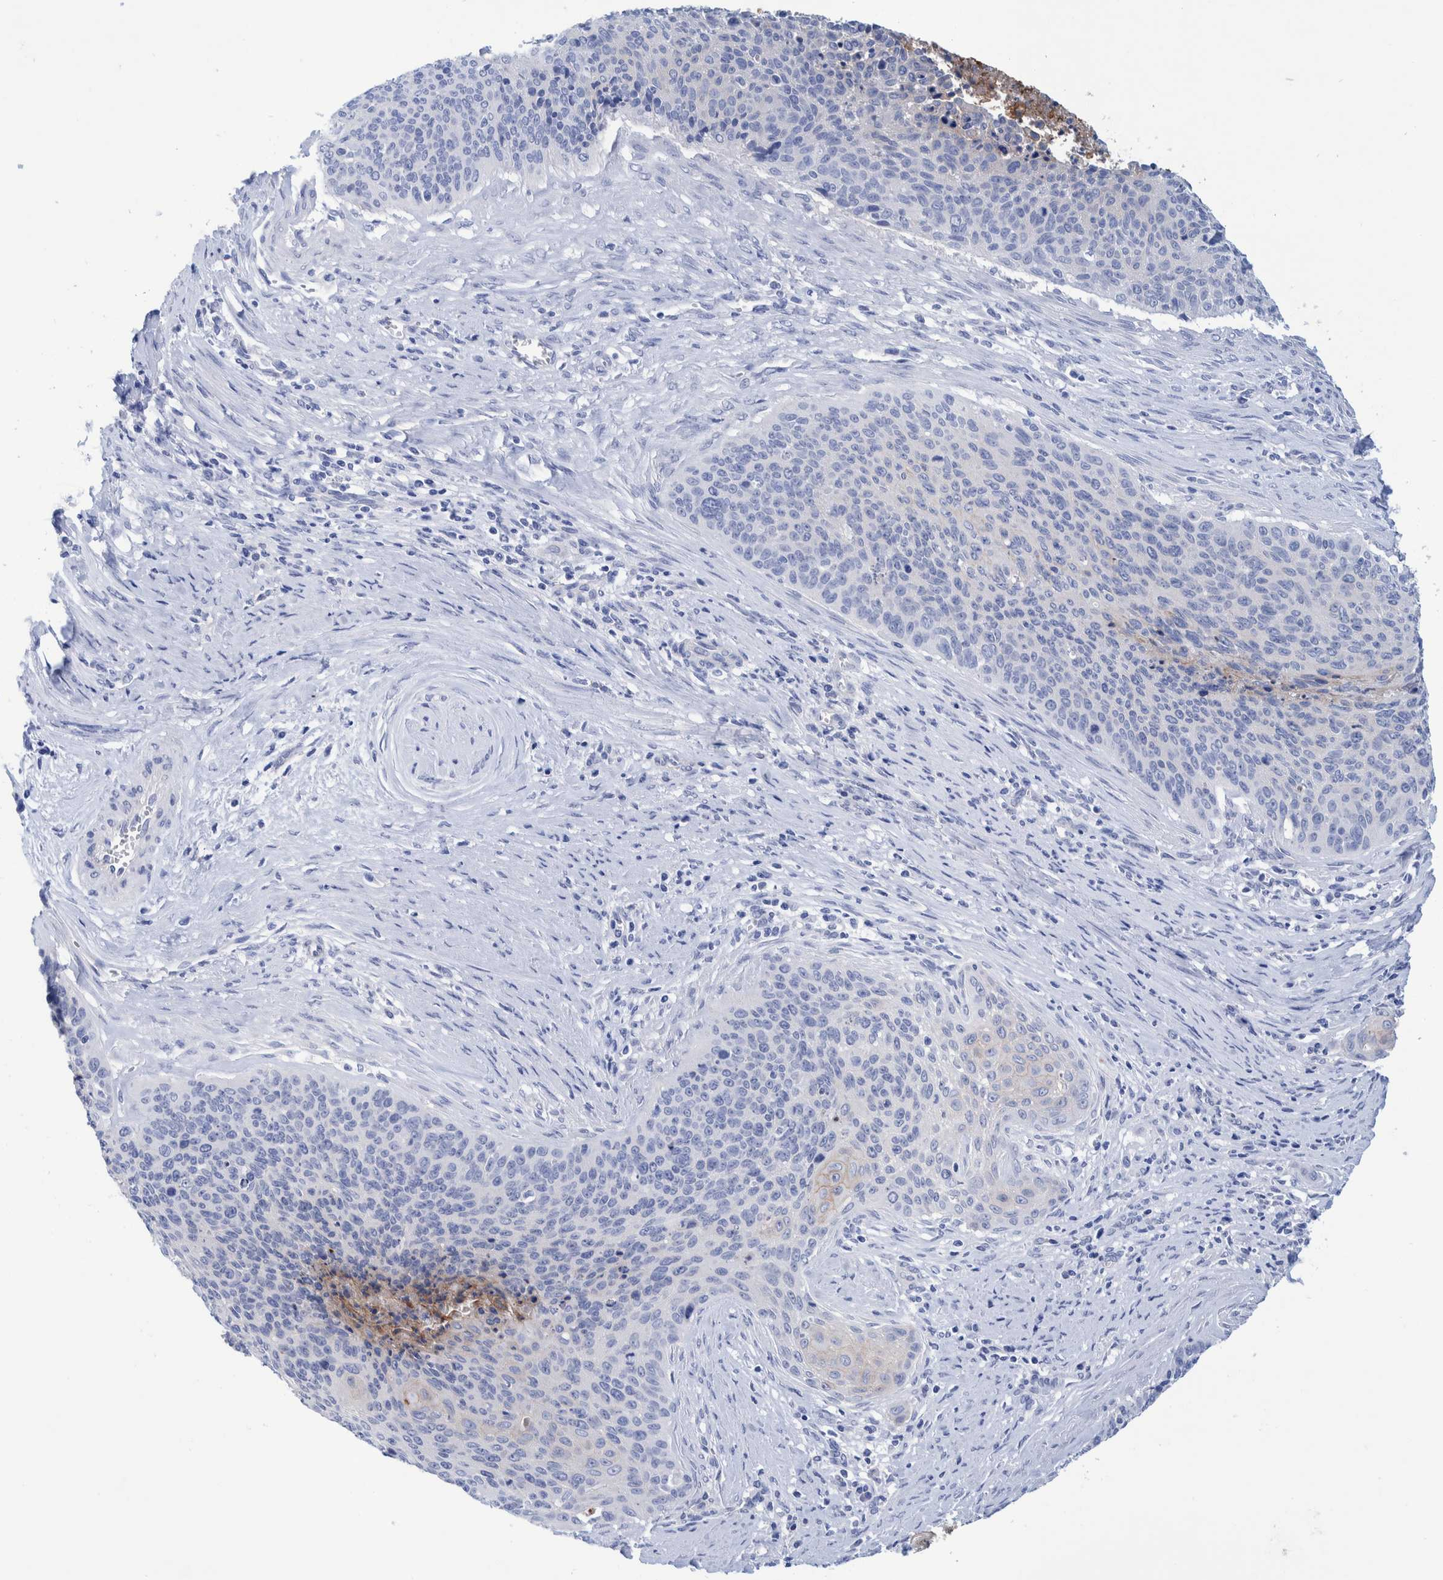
{"staining": {"intensity": "negative", "quantity": "none", "location": "none"}, "tissue": "cervical cancer", "cell_type": "Tumor cells", "image_type": "cancer", "snomed": [{"axis": "morphology", "description": "Squamous cell carcinoma, NOS"}, {"axis": "topography", "description": "Cervix"}], "caption": "Squamous cell carcinoma (cervical) was stained to show a protein in brown. There is no significant staining in tumor cells.", "gene": "PERP", "patient": {"sex": "female", "age": 55}}